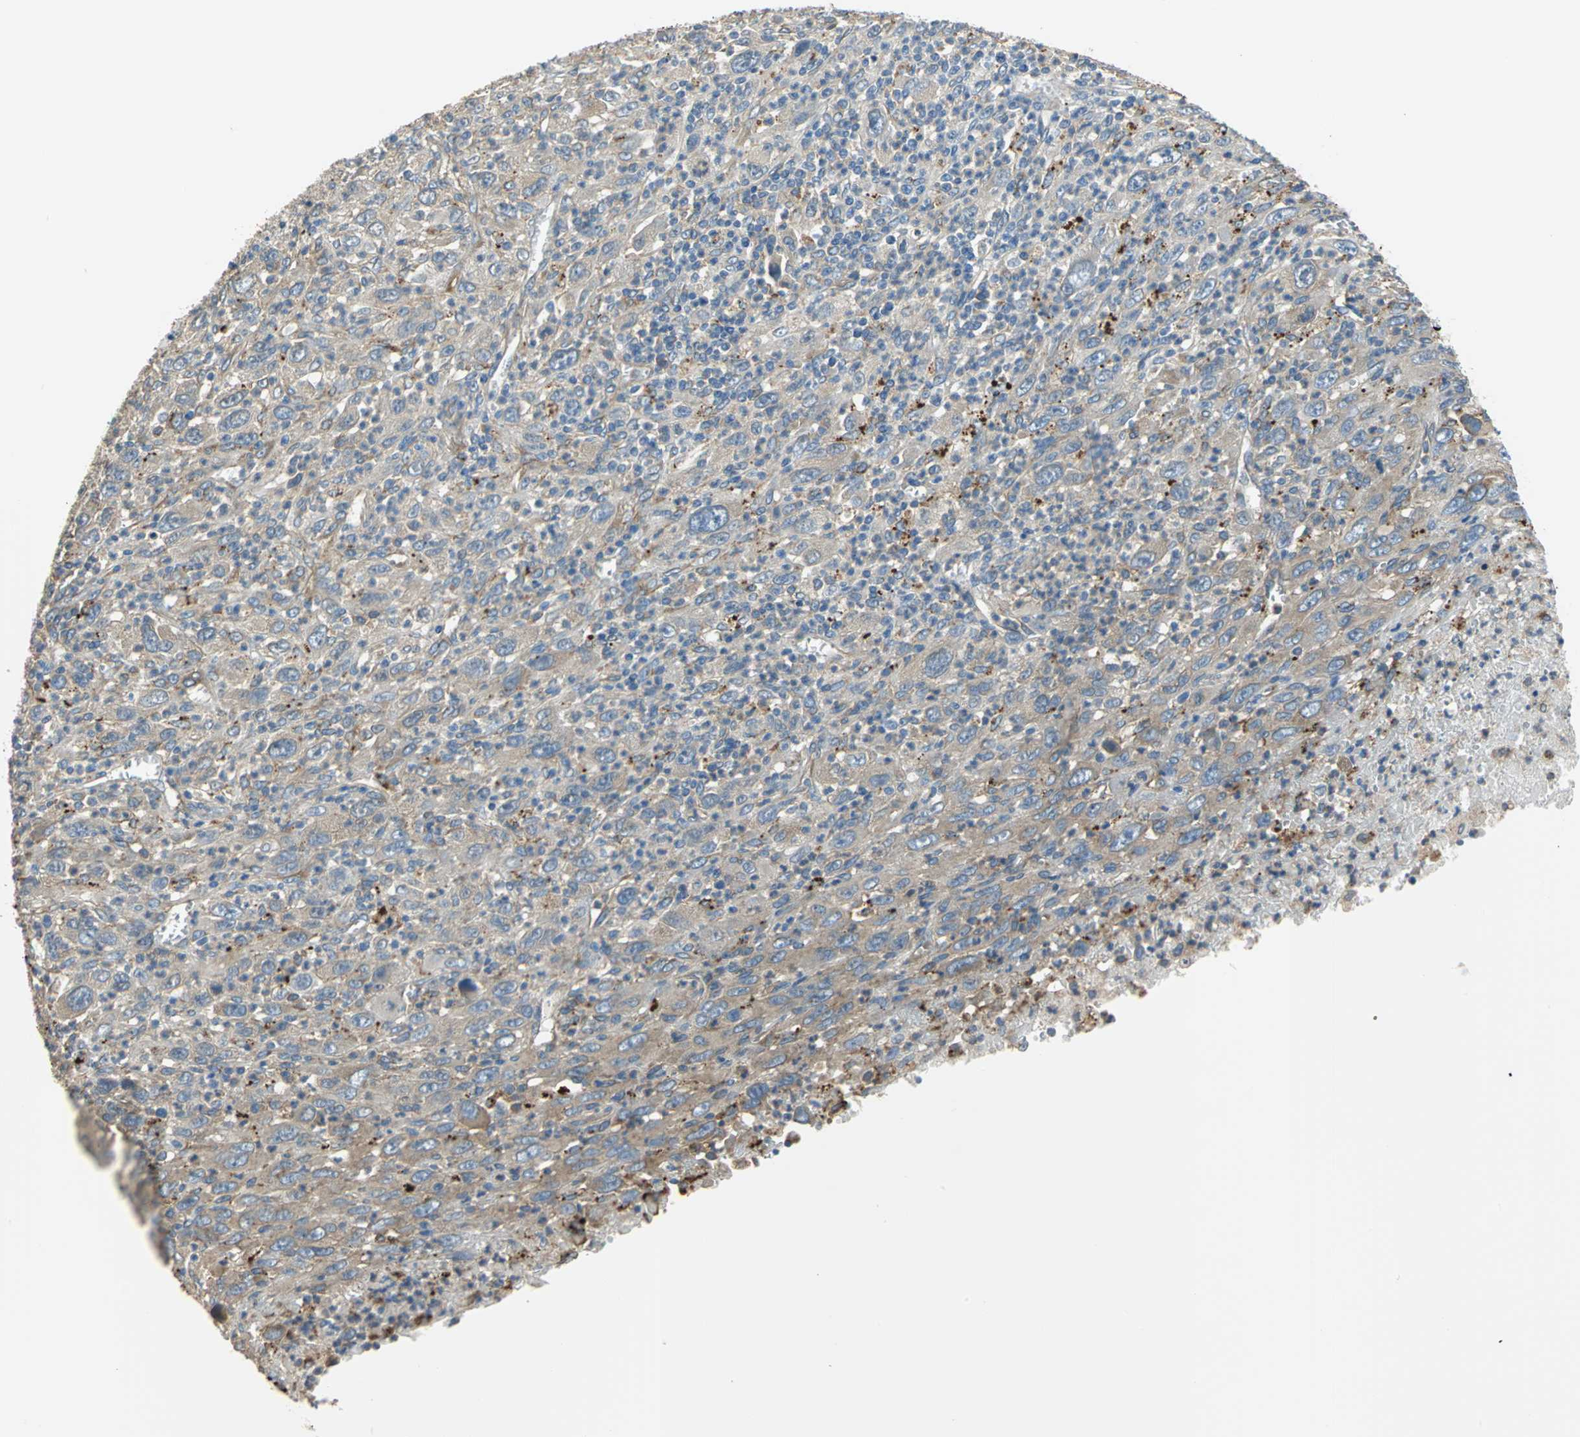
{"staining": {"intensity": "weak", "quantity": "25%-75%", "location": "cytoplasmic/membranous"}, "tissue": "melanoma", "cell_type": "Tumor cells", "image_type": "cancer", "snomed": [{"axis": "morphology", "description": "Malignant melanoma, Metastatic site"}, {"axis": "topography", "description": "Skin"}], "caption": "DAB immunohistochemical staining of melanoma exhibits weak cytoplasmic/membranous protein staining in approximately 25%-75% of tumor cells. Using DAB (brown) and hematoxylin (blue) stains, captured at high magnification using brightfield microscopy.", "gene": "DIAPH2", "patient": {"sex": "female", "age": 56}}